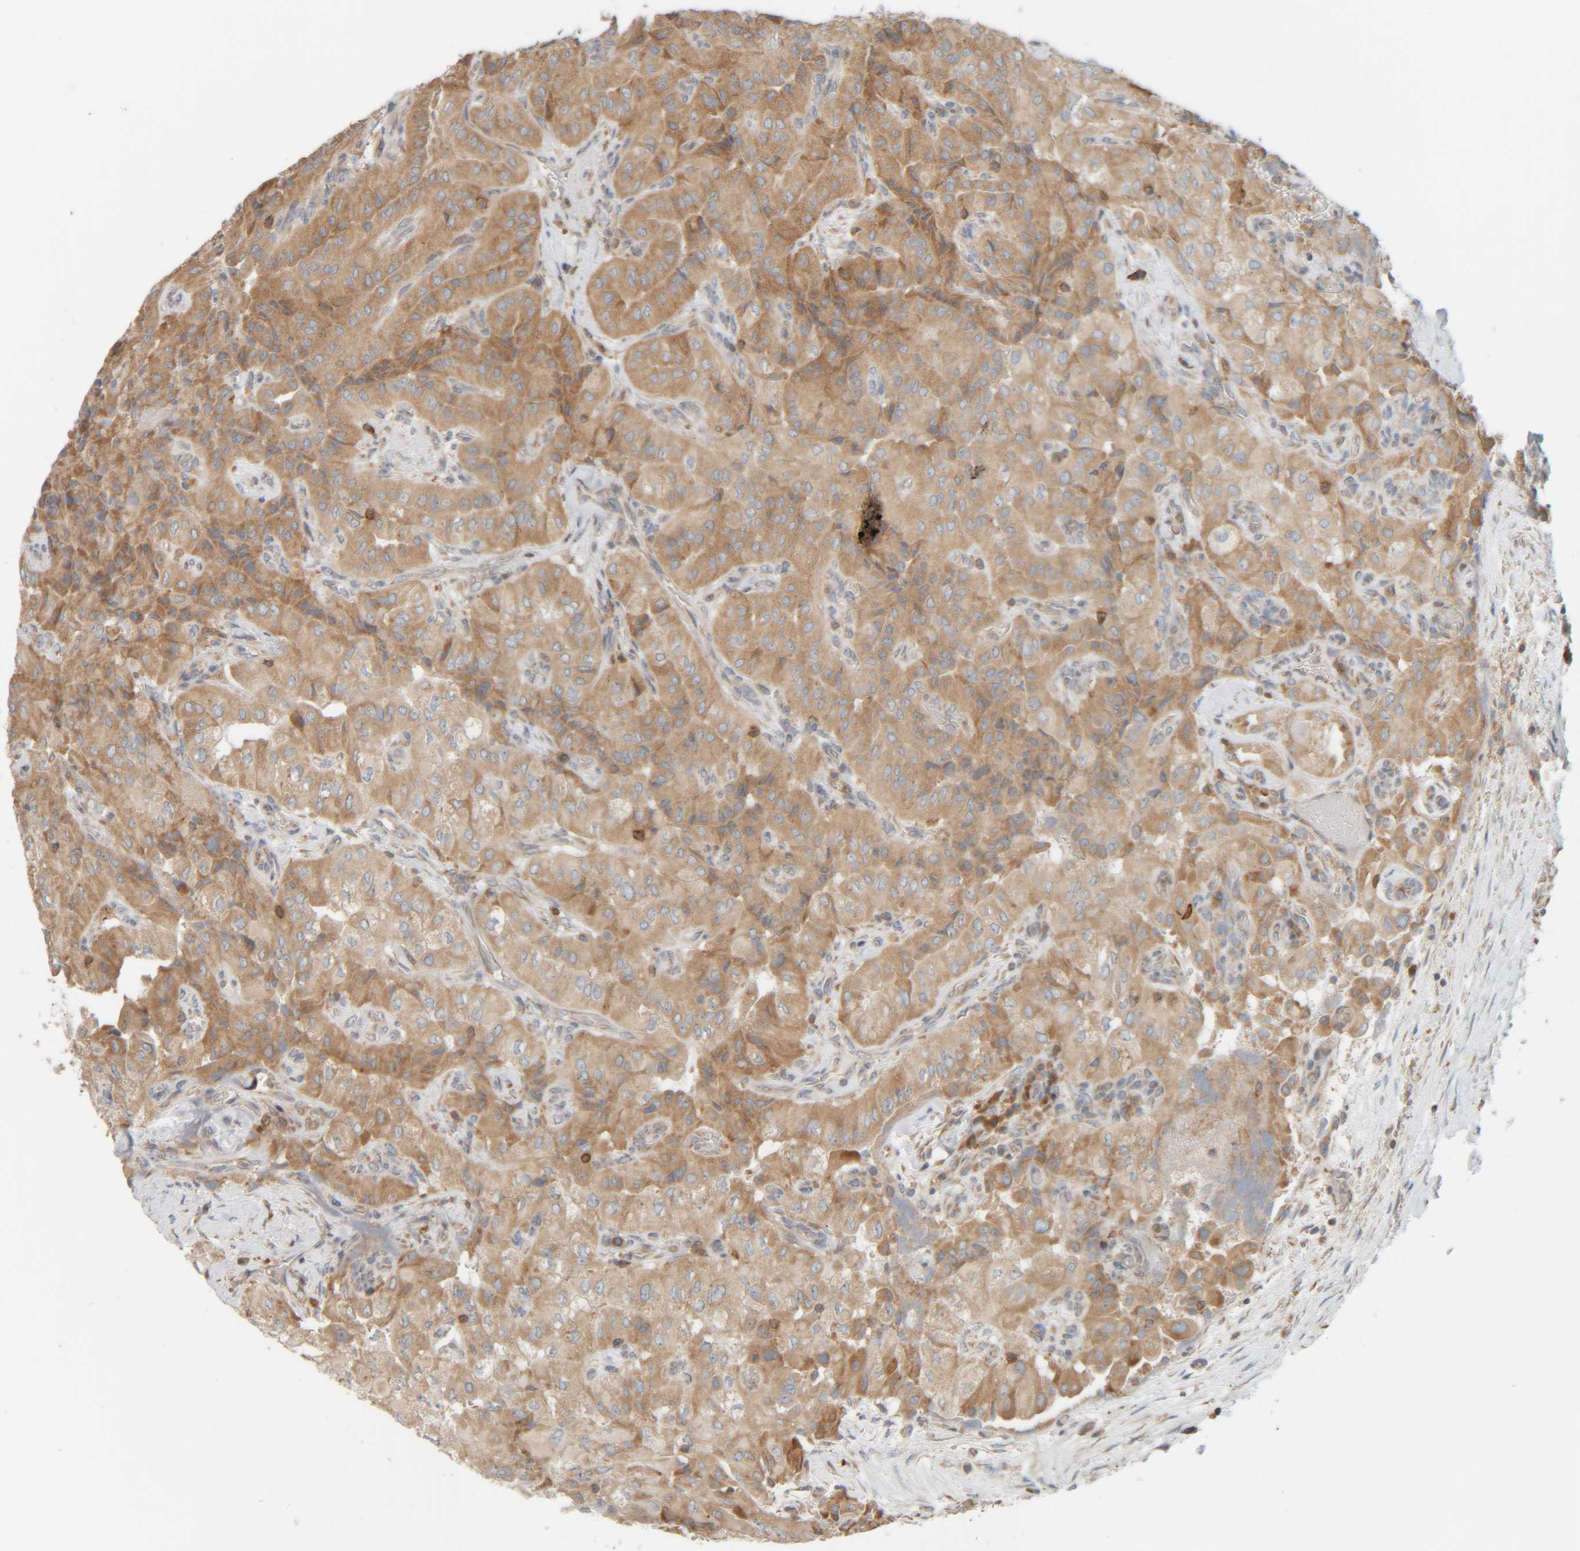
{"staining": {"intensity": "moderate", "quantity": ">75%", "location": "cytoplasmic/membranous"}, "tissue": "thyroid cancer", "cell_type": "Tumor cells", "image_type": "cancer", "snomed": [{"axis": "morphology", "description": "Papillary adenocarcinoma, NOS"}, {"axis": "topography", "description": "Thyroid gland"}], "caption": "This image demonstrates IHC staining of human papillary adenocarcinoma (thyroid), with medium moderate cytoplasmic/membranous positivity in about >75% of tumor cells.", "gene": "CCDC57", "patient": {"sex": "female", "age": 59}}